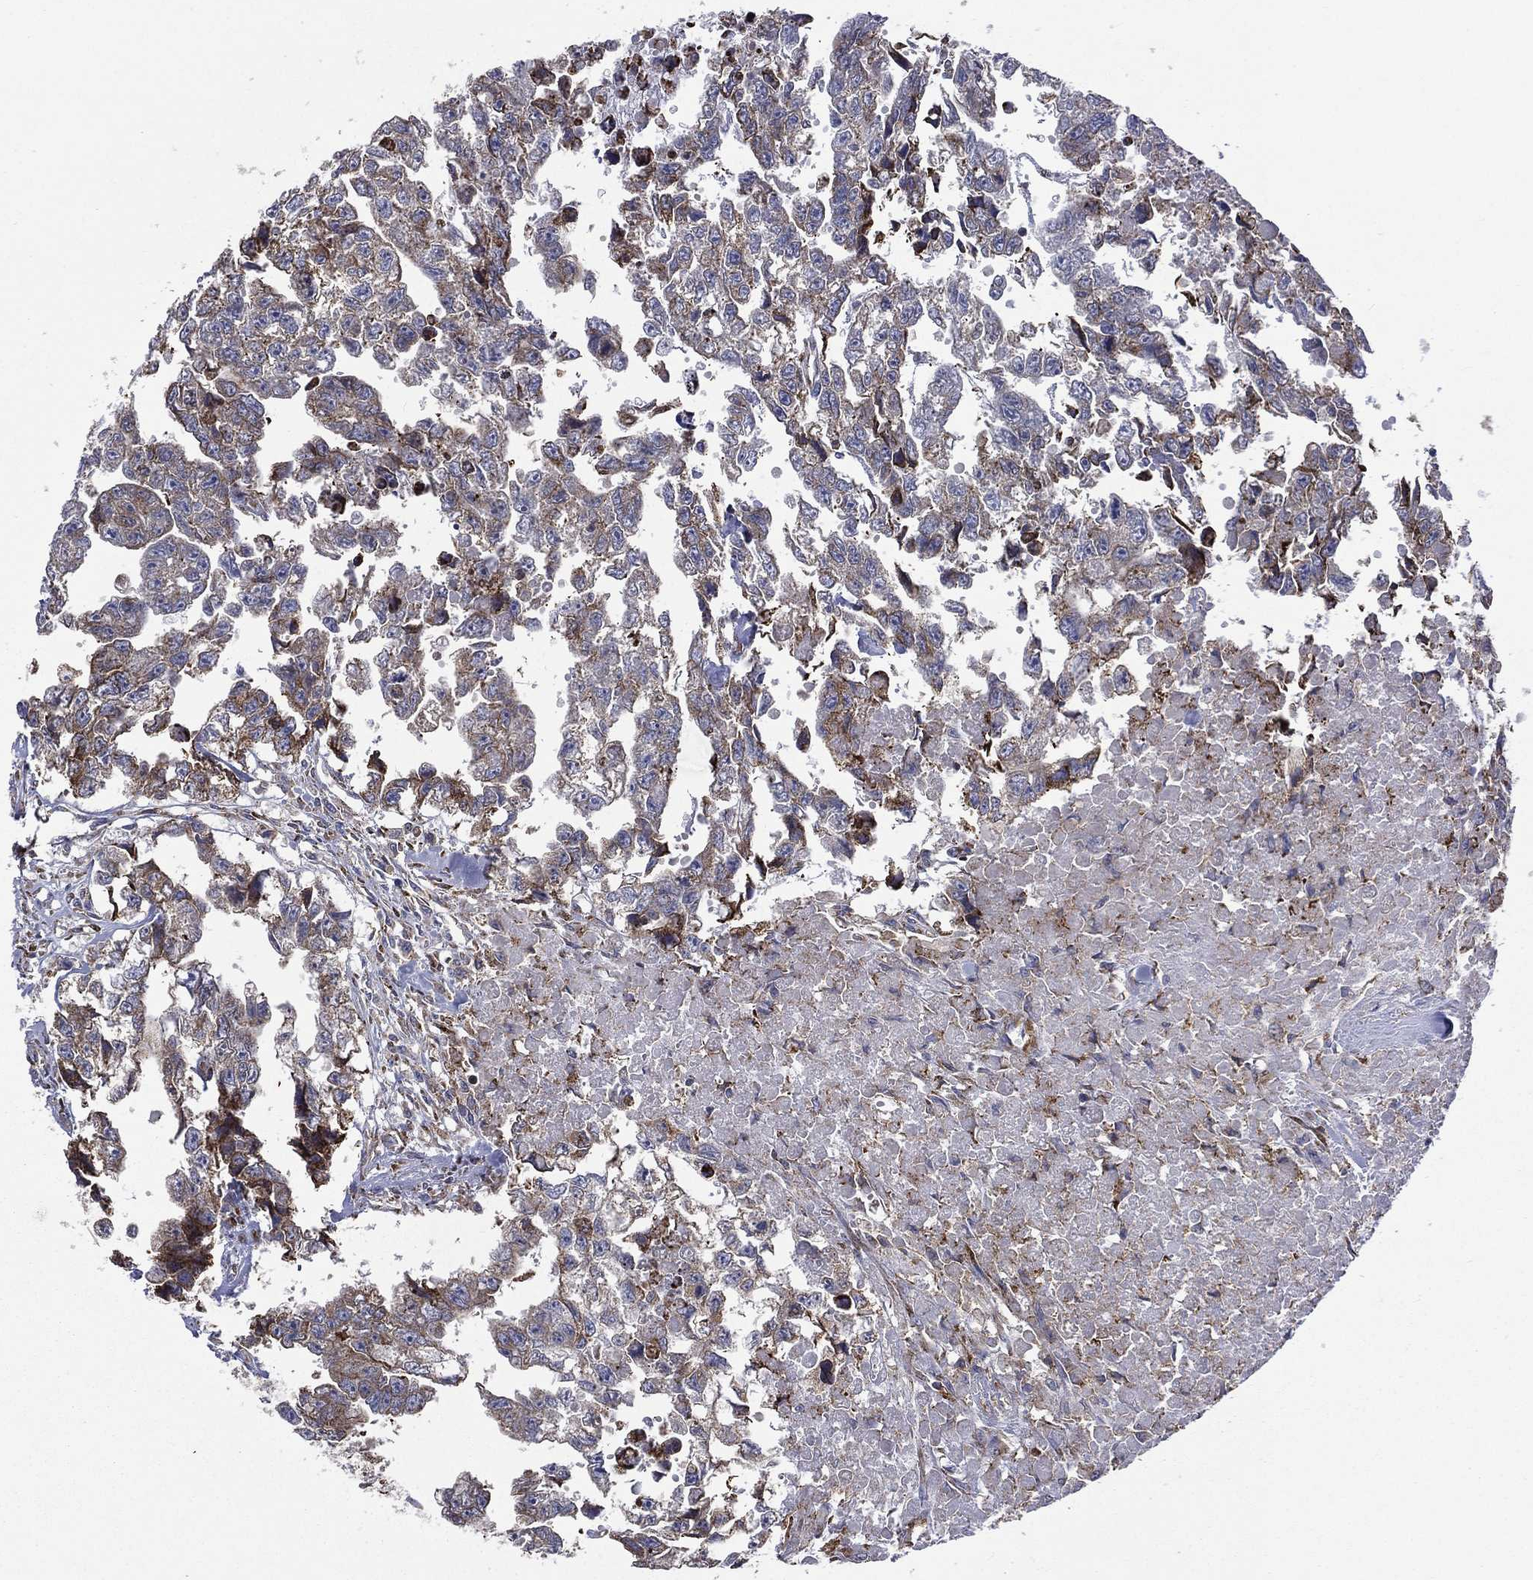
{"staining": {"intensity": "moderate", "quantity": "25%-75%", "location": "cytoplasmic/membranous"}, "tissue": "testis cancer", "cell_type": "Tumor cells", "image_type": "cancer", "snomed": [{"axis": "morphology", "description": "Carcinoma, Embryonal, NOS"}, {"axis": "morphology", "description": "Teratoma, malignant, NOS"}, {"axis": "topography", "description": "Testis"}], "caption": "IHC (DAB) staining of human embryonal carcinoma (testis) exhibits moderate cytoplasmic/membranous protein staining in about 25%-75% of tumor cells. (IHC, brightfield microscopy, high magnification).", "gene": "C20orf96", "patient": {"sex": "male", "age": 44}}